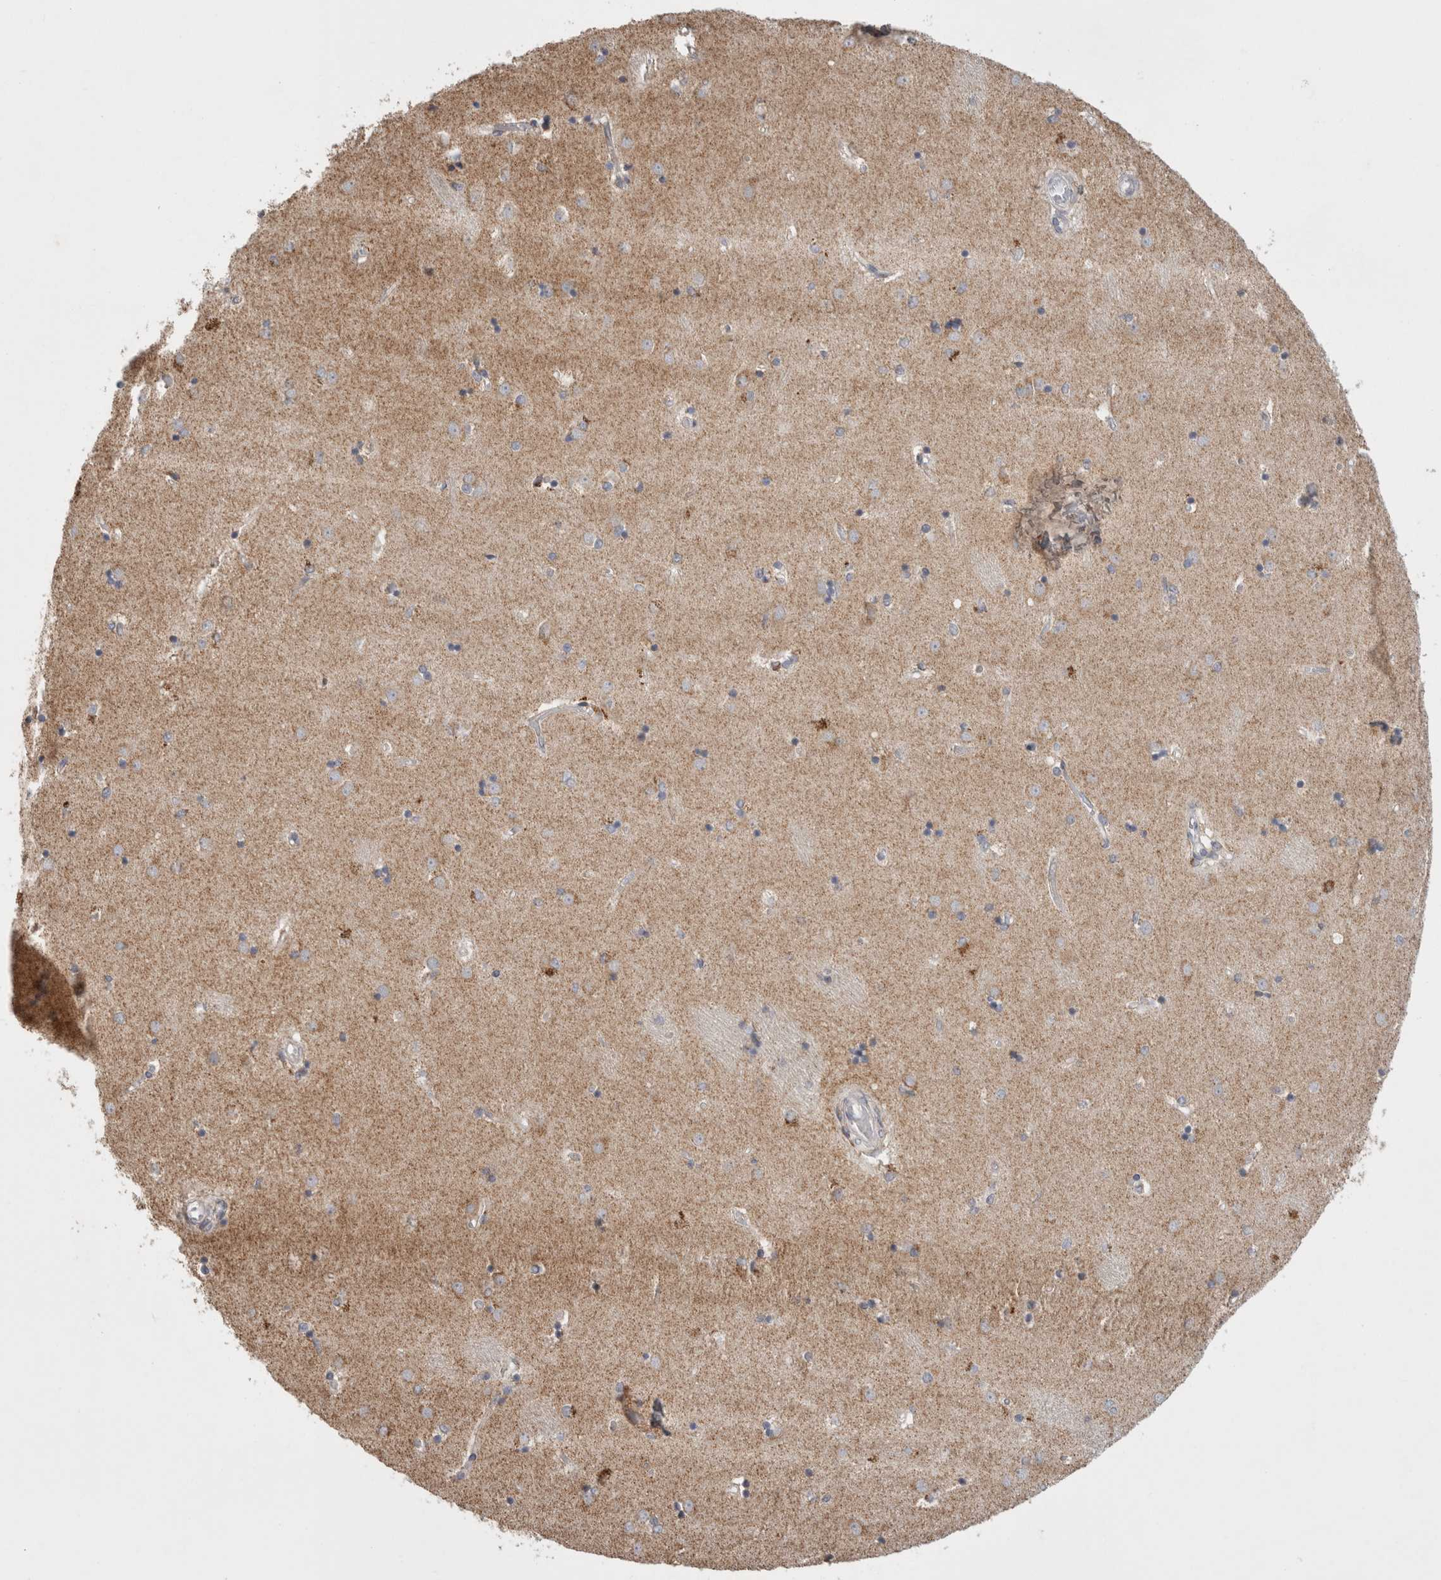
{"staining": {"intensity": "moderate", "quantity": "25%-75%", "location": "cytoplasmic/membranous"}, "tissue": "caudate", "cell_type": "Glial cells", "image_type": "normal", "snomed": [{"axis": "morphology", "description": "Normal tissue, NOS"}, {"axis": "topography", "description": "Lateral ventricle wall"}], "caption": "Caudate stained with DAB (3,3'-diaminobenzidine) immunohistochemistry (IHC) reveals medium levels of moderate cytoplasmic/membranous positivity in about 25%-75% of glial cells.", "gene": "HROB", "patient": {"sex": "male", "age": 45}}